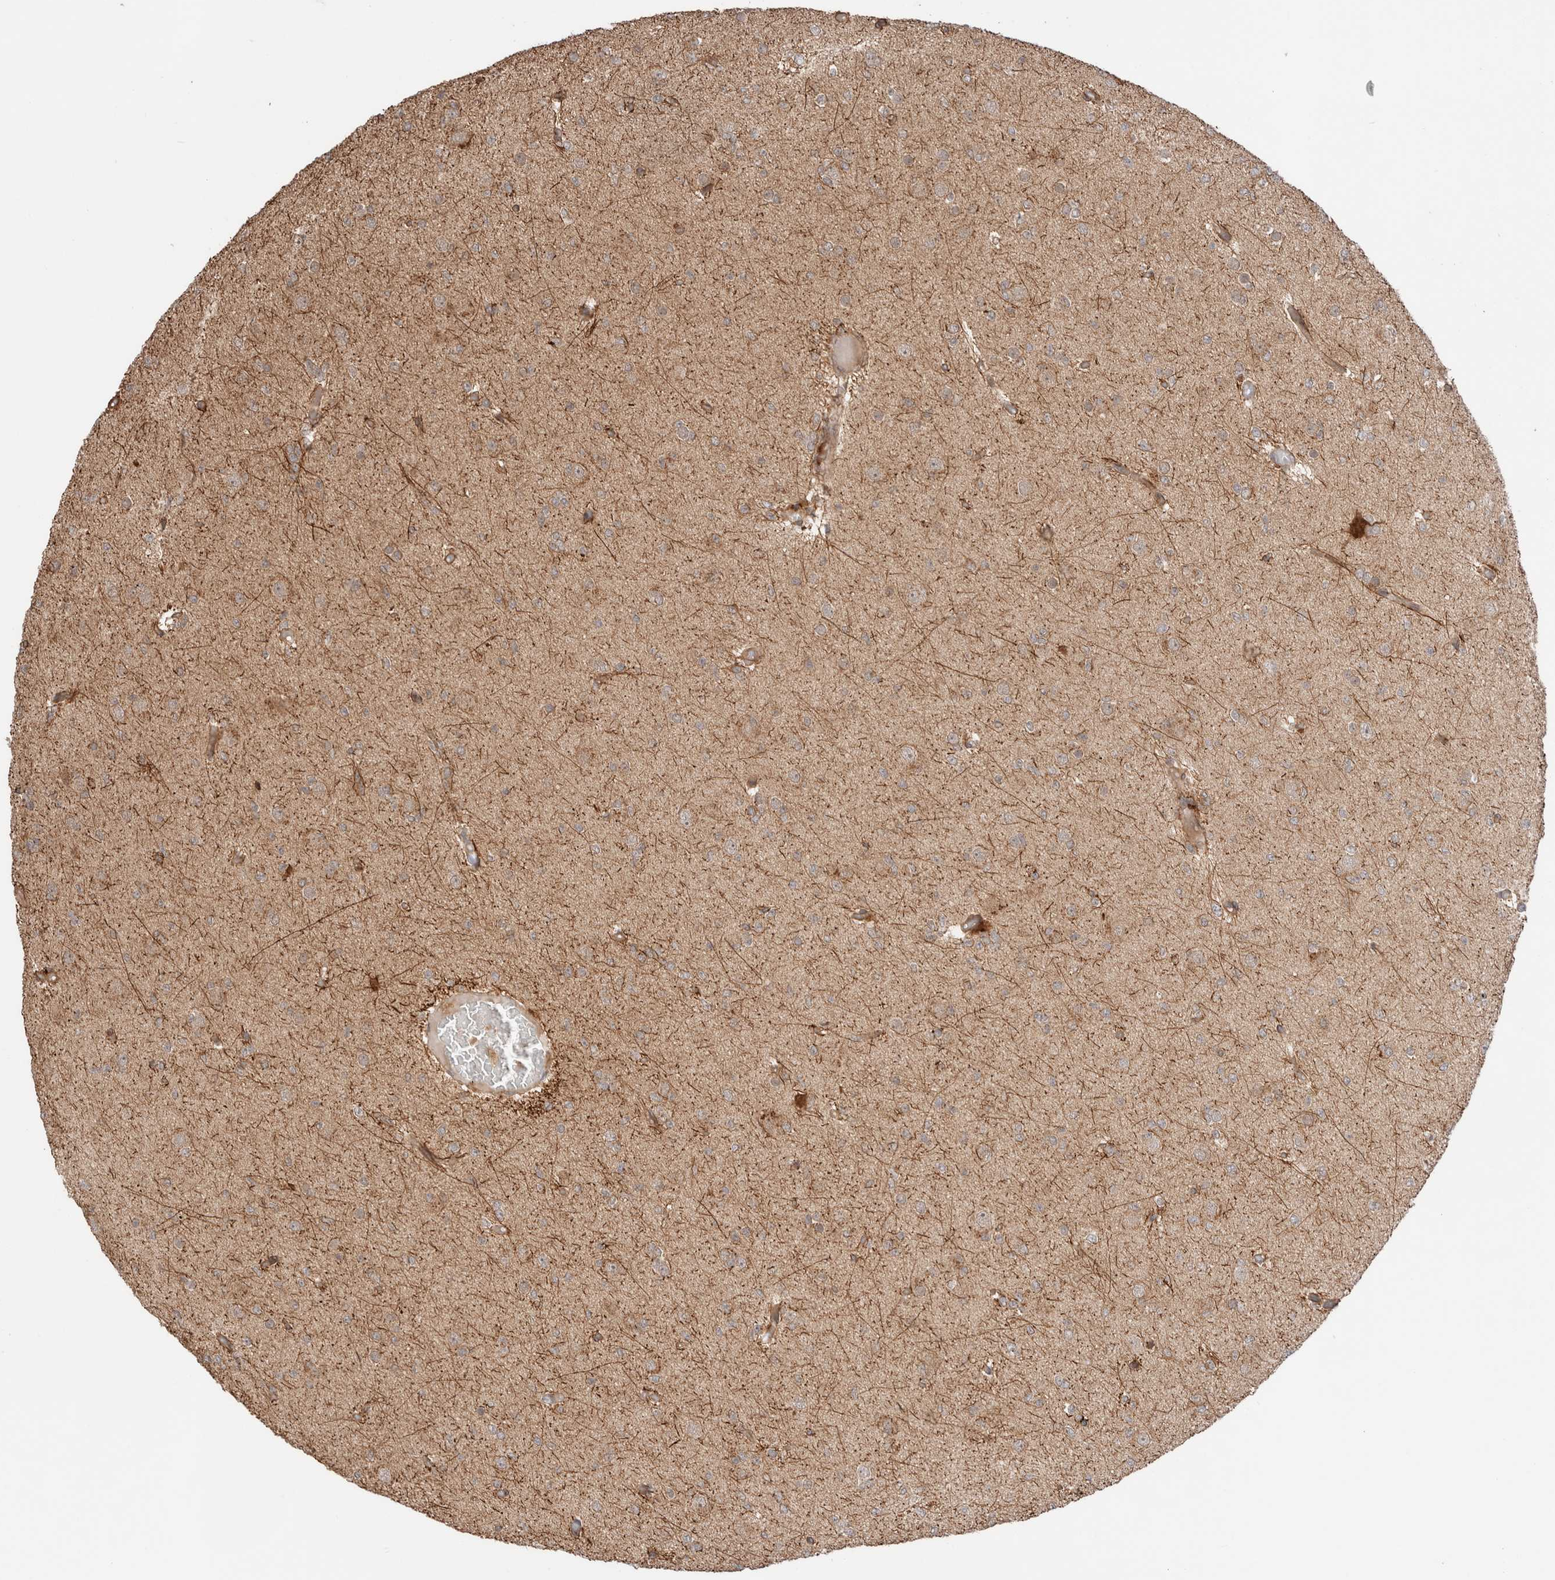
{"staining": {"intensity": "moderate", "quantity": ">75%", "location": "cytoplasmic/membranous"}, "tissue": "glioma", "cell_type": "Tumor cells", "image_type": "cancer", "snomed": [{"axis": "morphology", "description": "Glioma, malignant, Low grade"}, {"axis": "topography", "description": "Brain"}], "caption": "This histopathology image shows immunohistochemistry staining of human malignant glioma (low-grade), with medium moderate cytoplasmic/membranous staining in approximately >75% of tumor cells.", "gene": "ZNF649", "patient": {"sex": "female", "age": 22}}